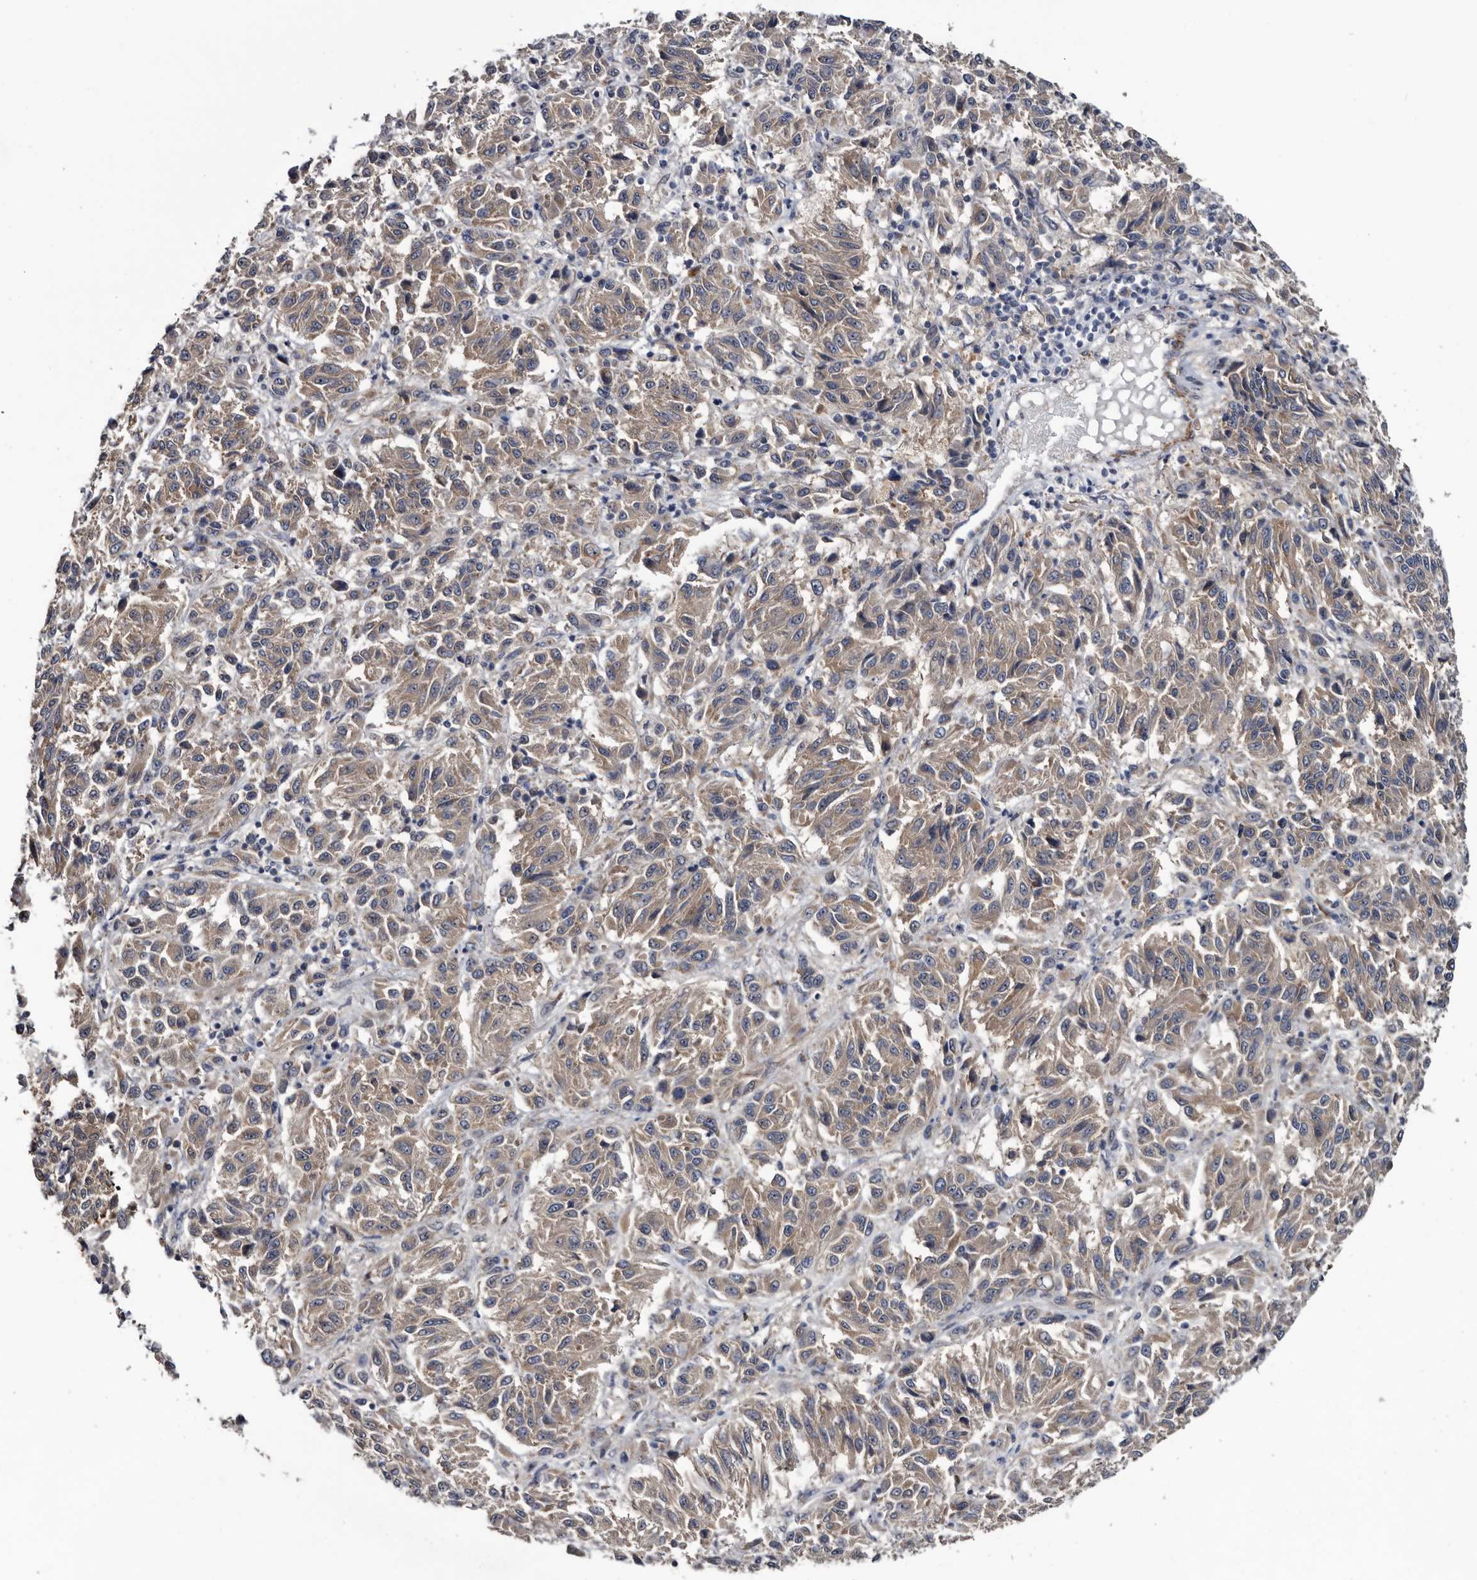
{"staining": {"intensity": "weak", "quantity": ">75%", "location": "cytoplasmic/membranous"}, "tissue": "melanoma", "cell_type": "Tumor cells", "image_type": "cancer", "snomed": [{"axis": "morphology", "description": "Malignant melanoma, Metastatic site"}, {"axis": "topography", "description": "Lung"}], "caption": "Protein expression analysis of human malignant melanoma (metastatic site) reveals weak cytoplasmic/membranous positivity in approximately >75% of tumor cells. Nuclei are stained in blue.", "gene": "IARS1", "patient": {"sex": "male", "age": 64}}